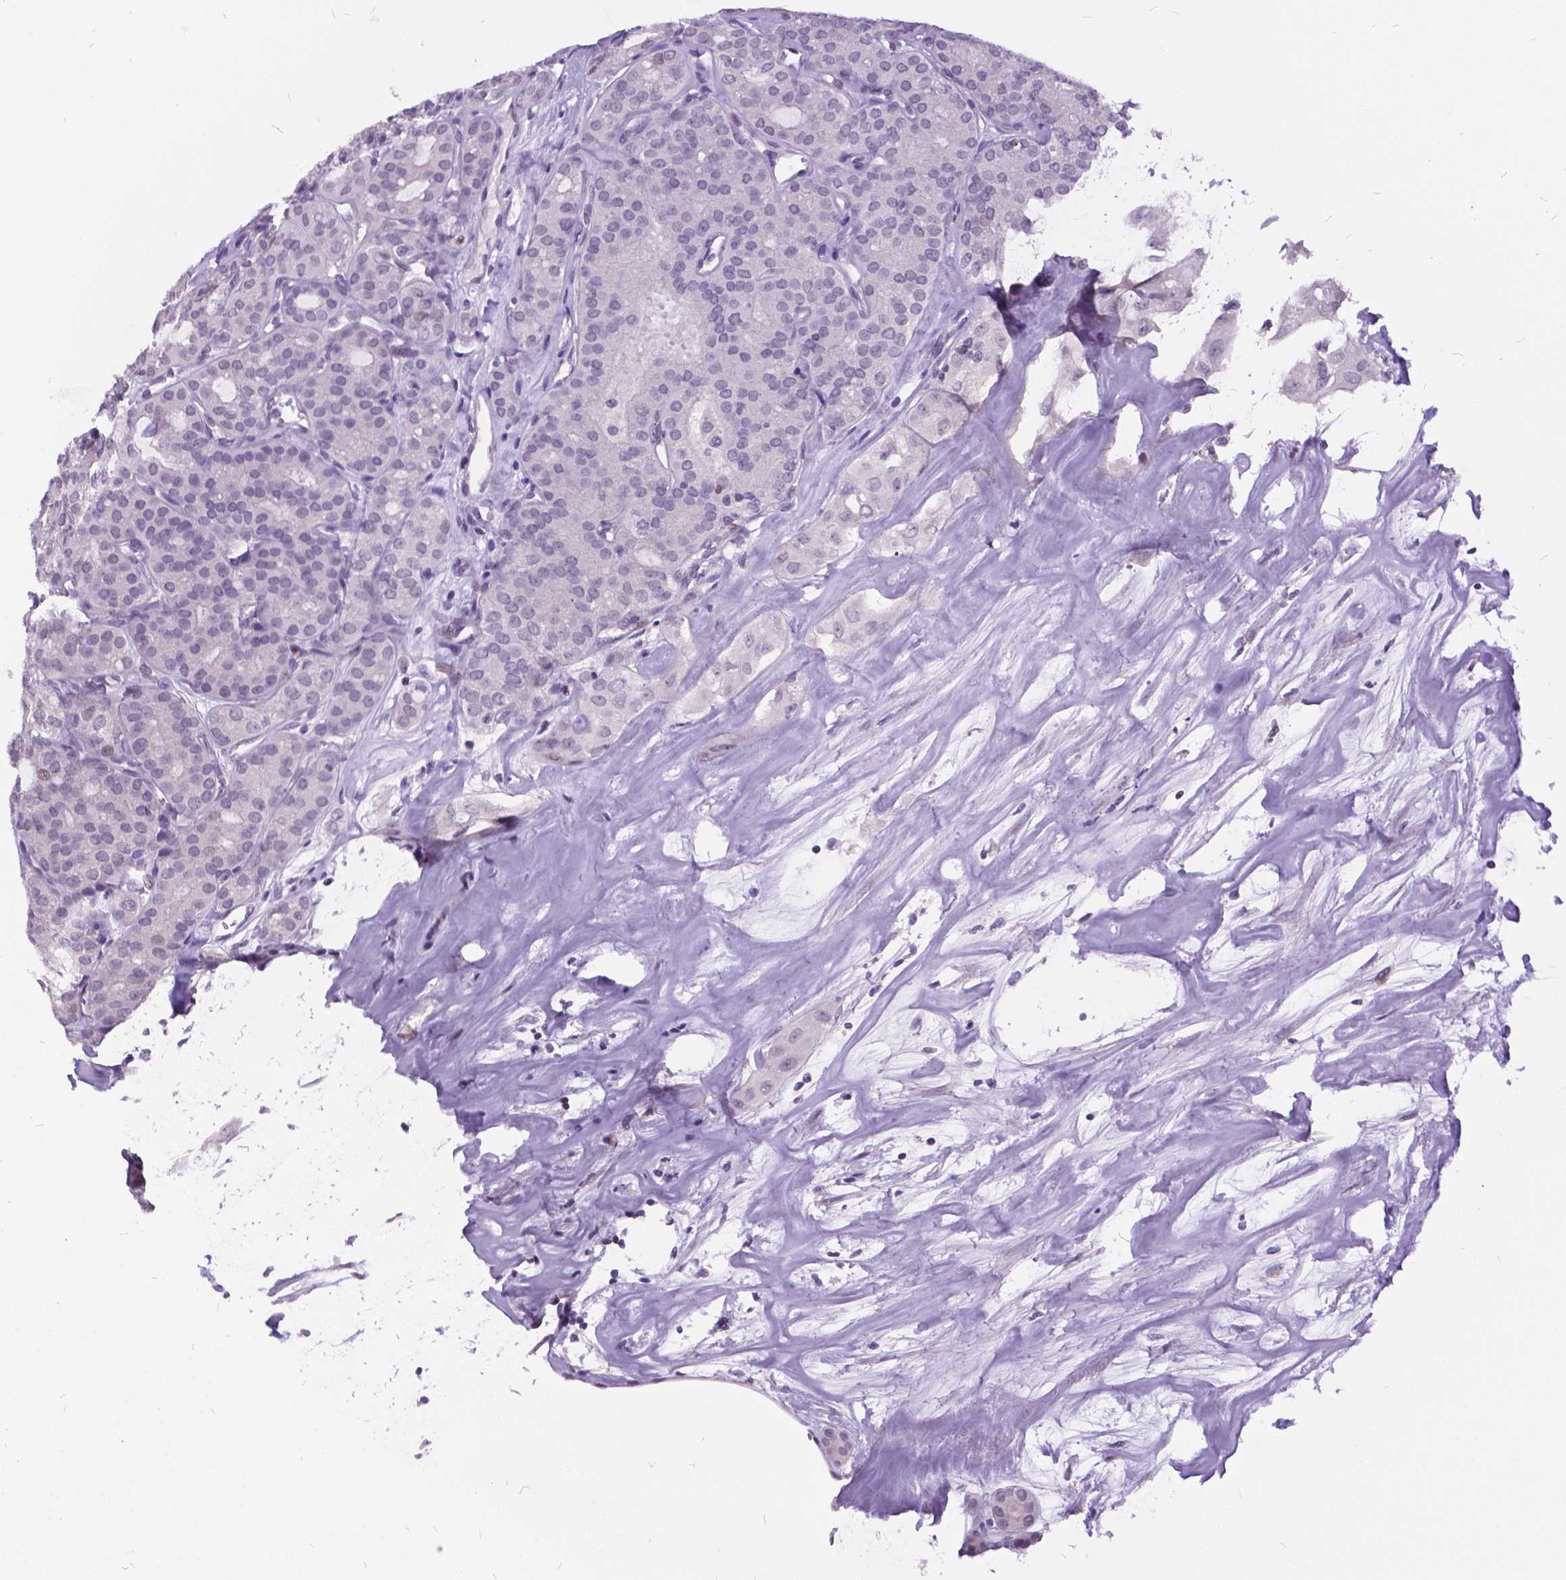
{"staining": {"intensity": "weak", "quantity": "<25%", "location": "nuclear"}, "tissue": "thyroid cancer", "cell_type": "Tumor cells", "image_type": "cancer", "snomed": [{"axis": "morphology", "description": "Follicular adenoma carcinoma, NOS"}, {"axis": "topography", "description": "Thyroid gland"}], "caption": "Follicular adenoma carcinoma (thyroid) was stained to show a protein in brown. There is no significant staining in tumor cells.", "gene": "DPF3", "patient": {"sex": "male", "age": 75}}